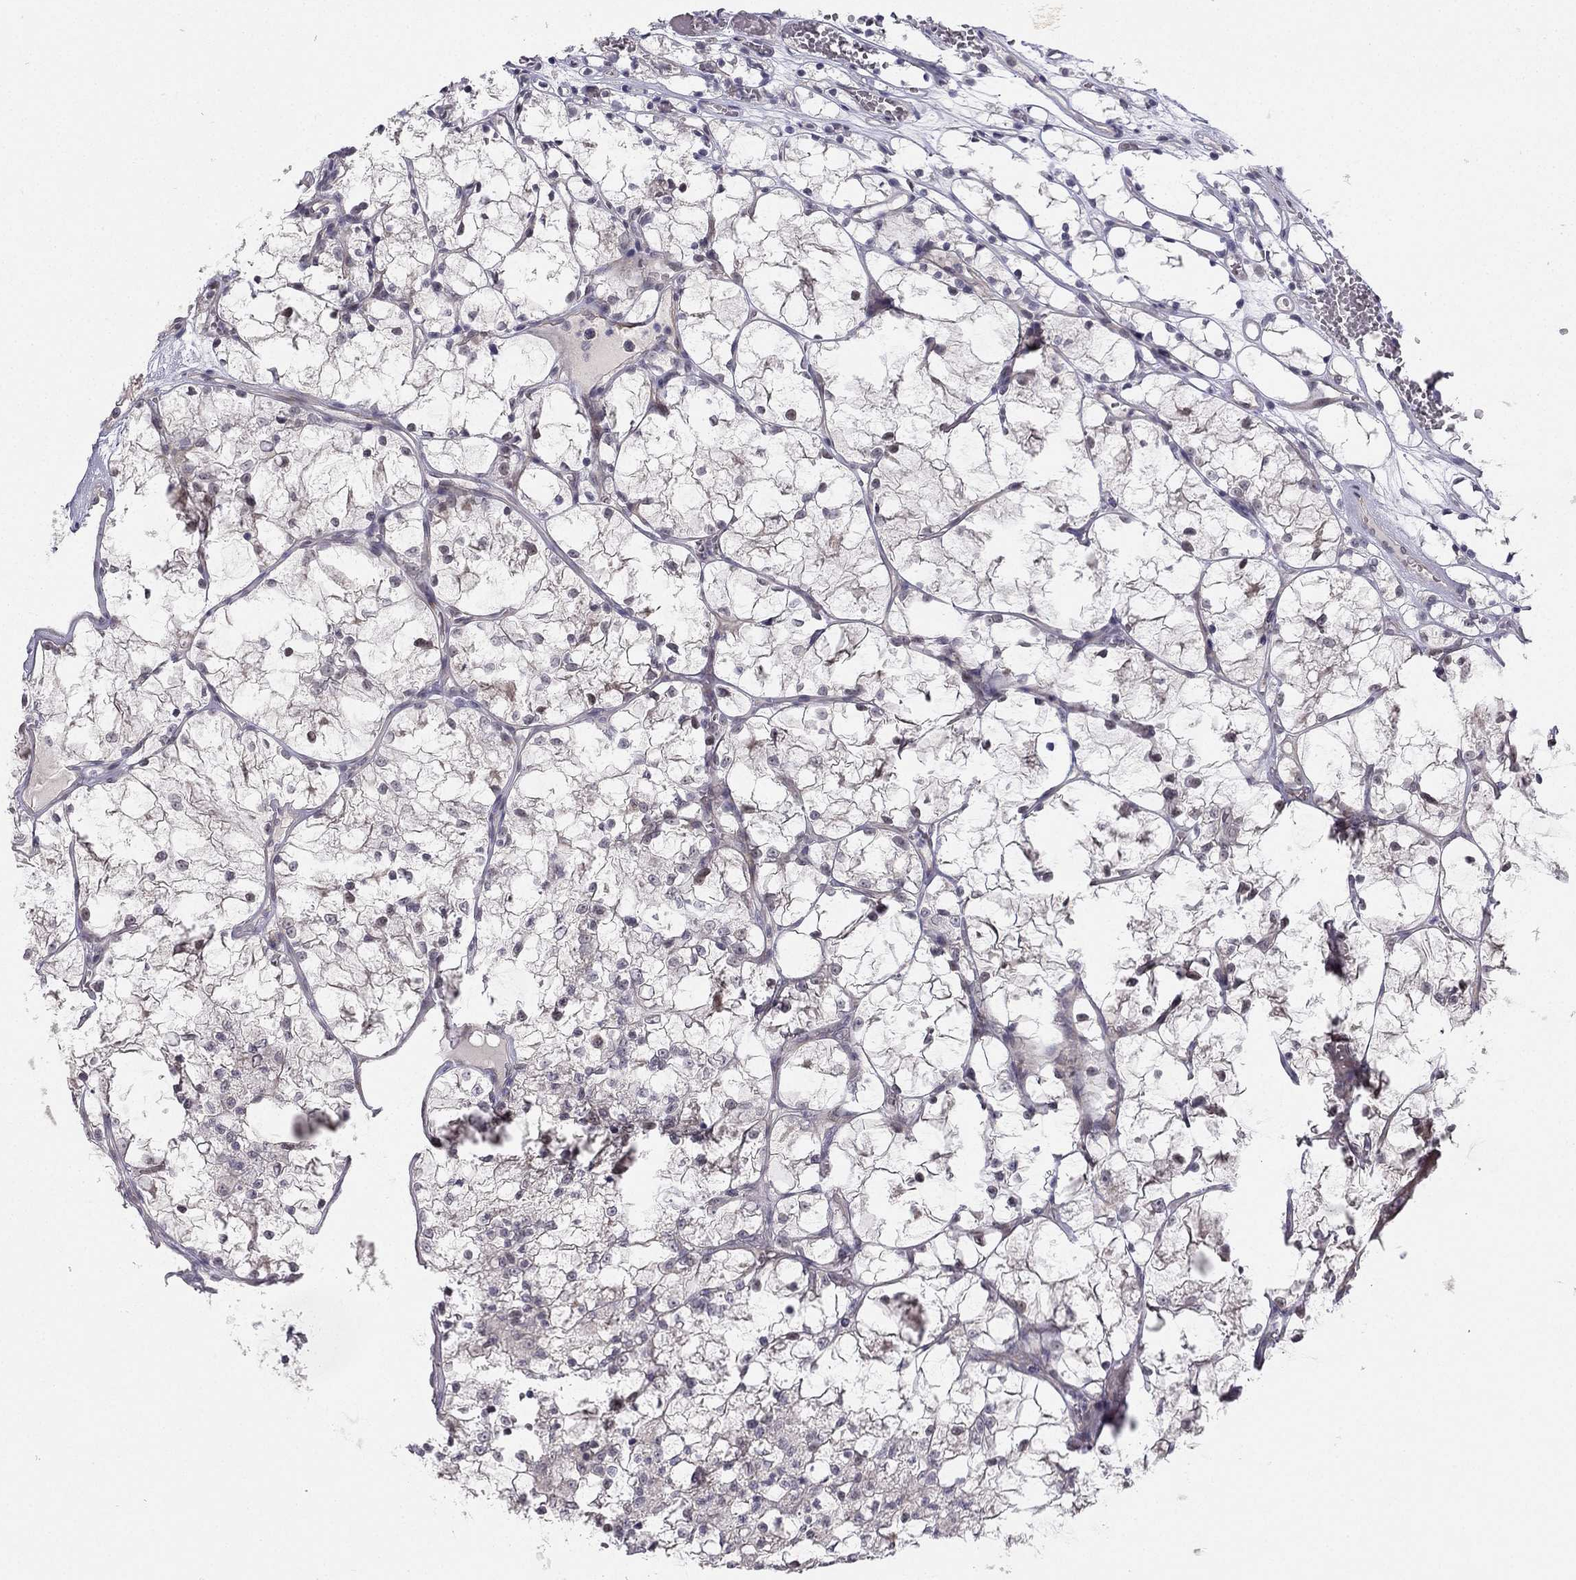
{"staining": {"intensity": "negative", "quantity": "none", "location": "none"}, "tissue": "renal cancer", "cell_type": "Tumor cells", "image_type": "cancer", "snomed": [{"axis": "morphology", "description": "Adenocarcinoma, NOS"}, {"axis": "topography", "description": "Kidney"}], "caption": "A high-resolution photomicrograph shows immunohistochemistry (IHC) staining of renal cancer, which shows no significant staining in tumor cells.", "gene": "CHST8", "patient": {"sex": "female", "age": 69}}